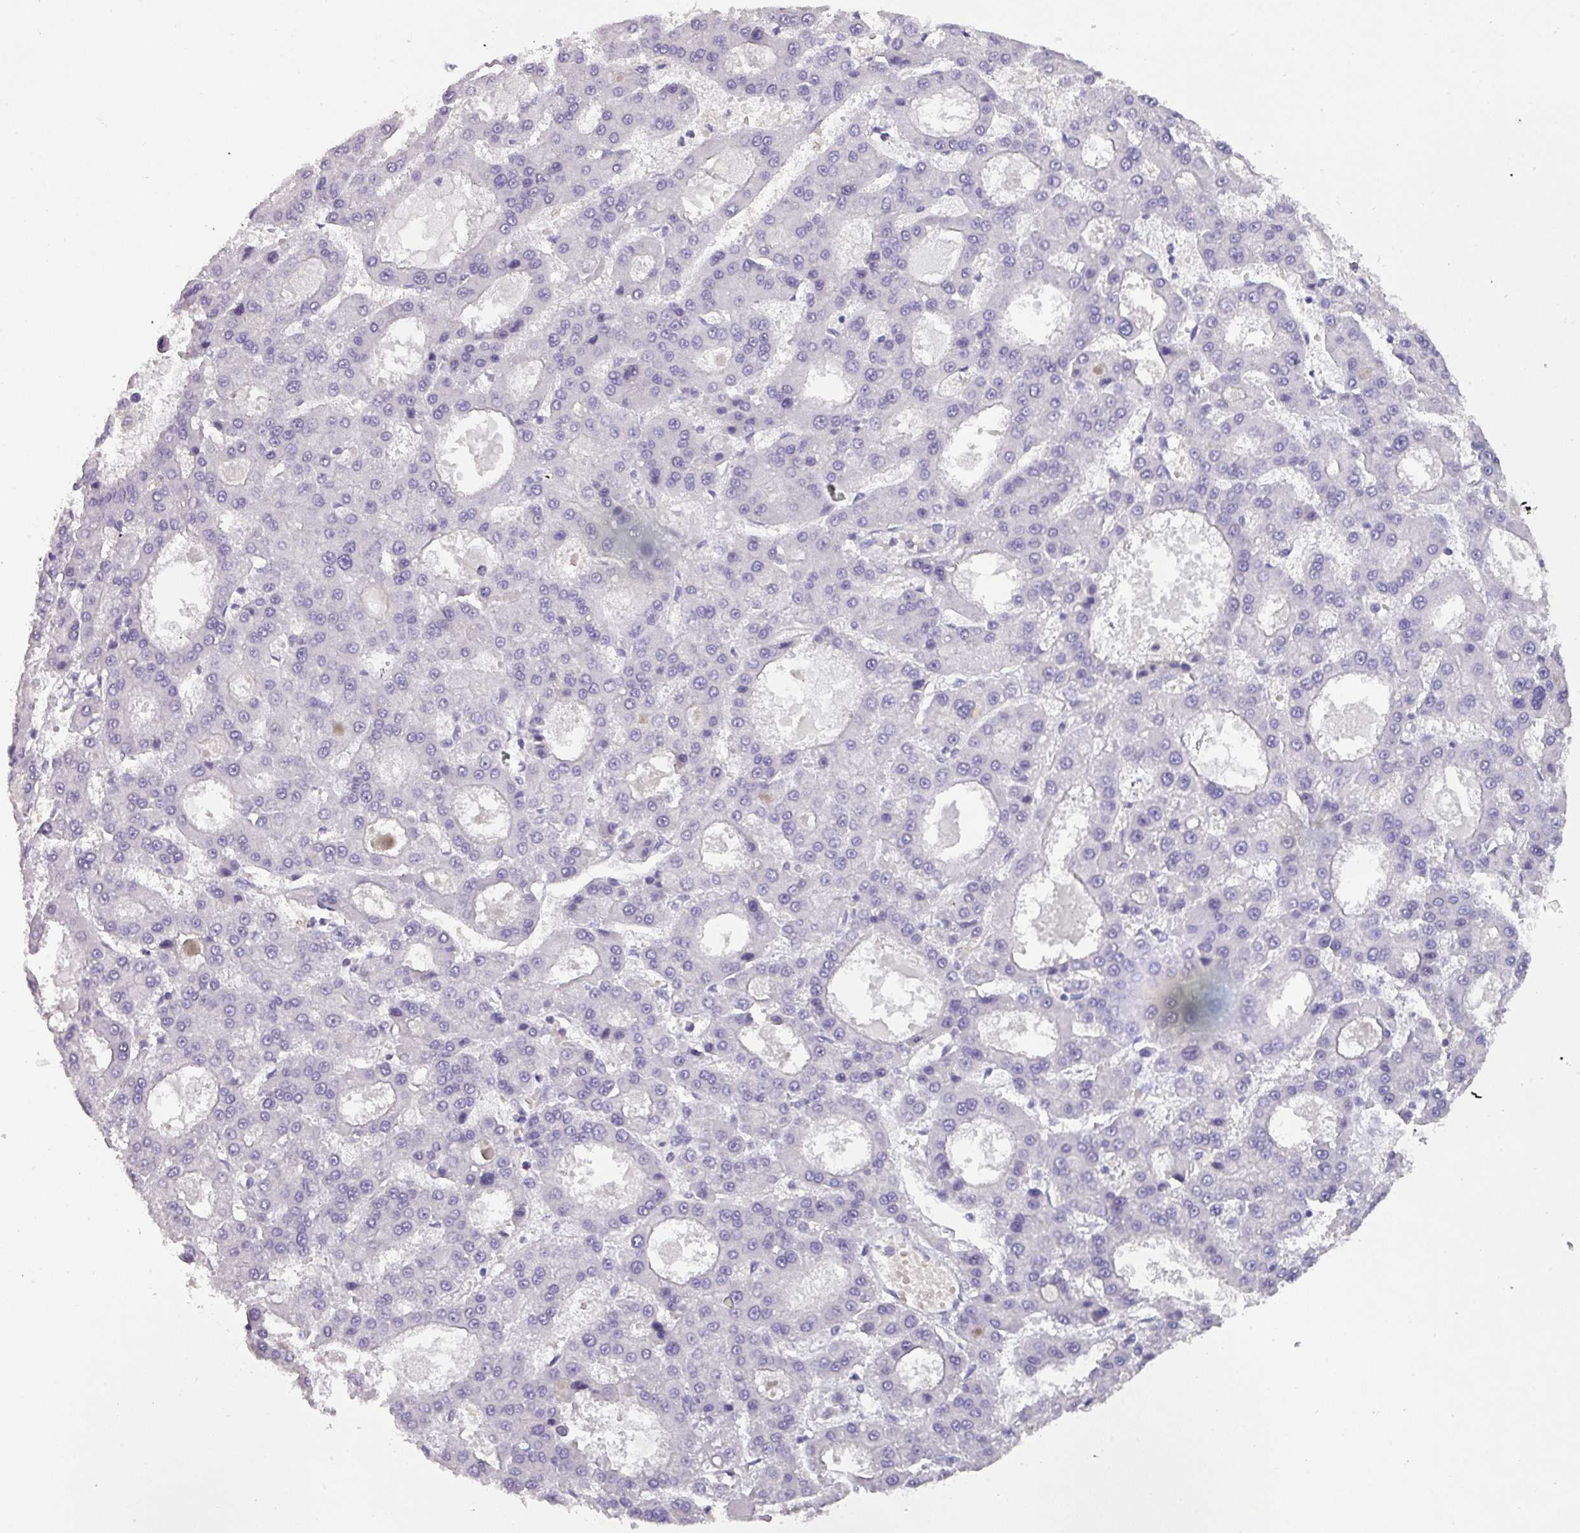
{"staining": {"intensity": "negative", "quantity": "none", "location": "none"}, "tissue": "liver cancer", "cell_type": "Tumor cells", "image_type": "cancer", "snomed": [{"axis": "morphology", "description": "Carcinoma, Hepatocellular, NOS"}, {"axis": "topography", "description": "Liver"}], "caption": "Immunohistochemical staining of human hepatocellular carcinoma (liver) displays no significant expression in tumor cells.", "gene": "AREL1", "patient": {"sex": "male", "age": 70}}